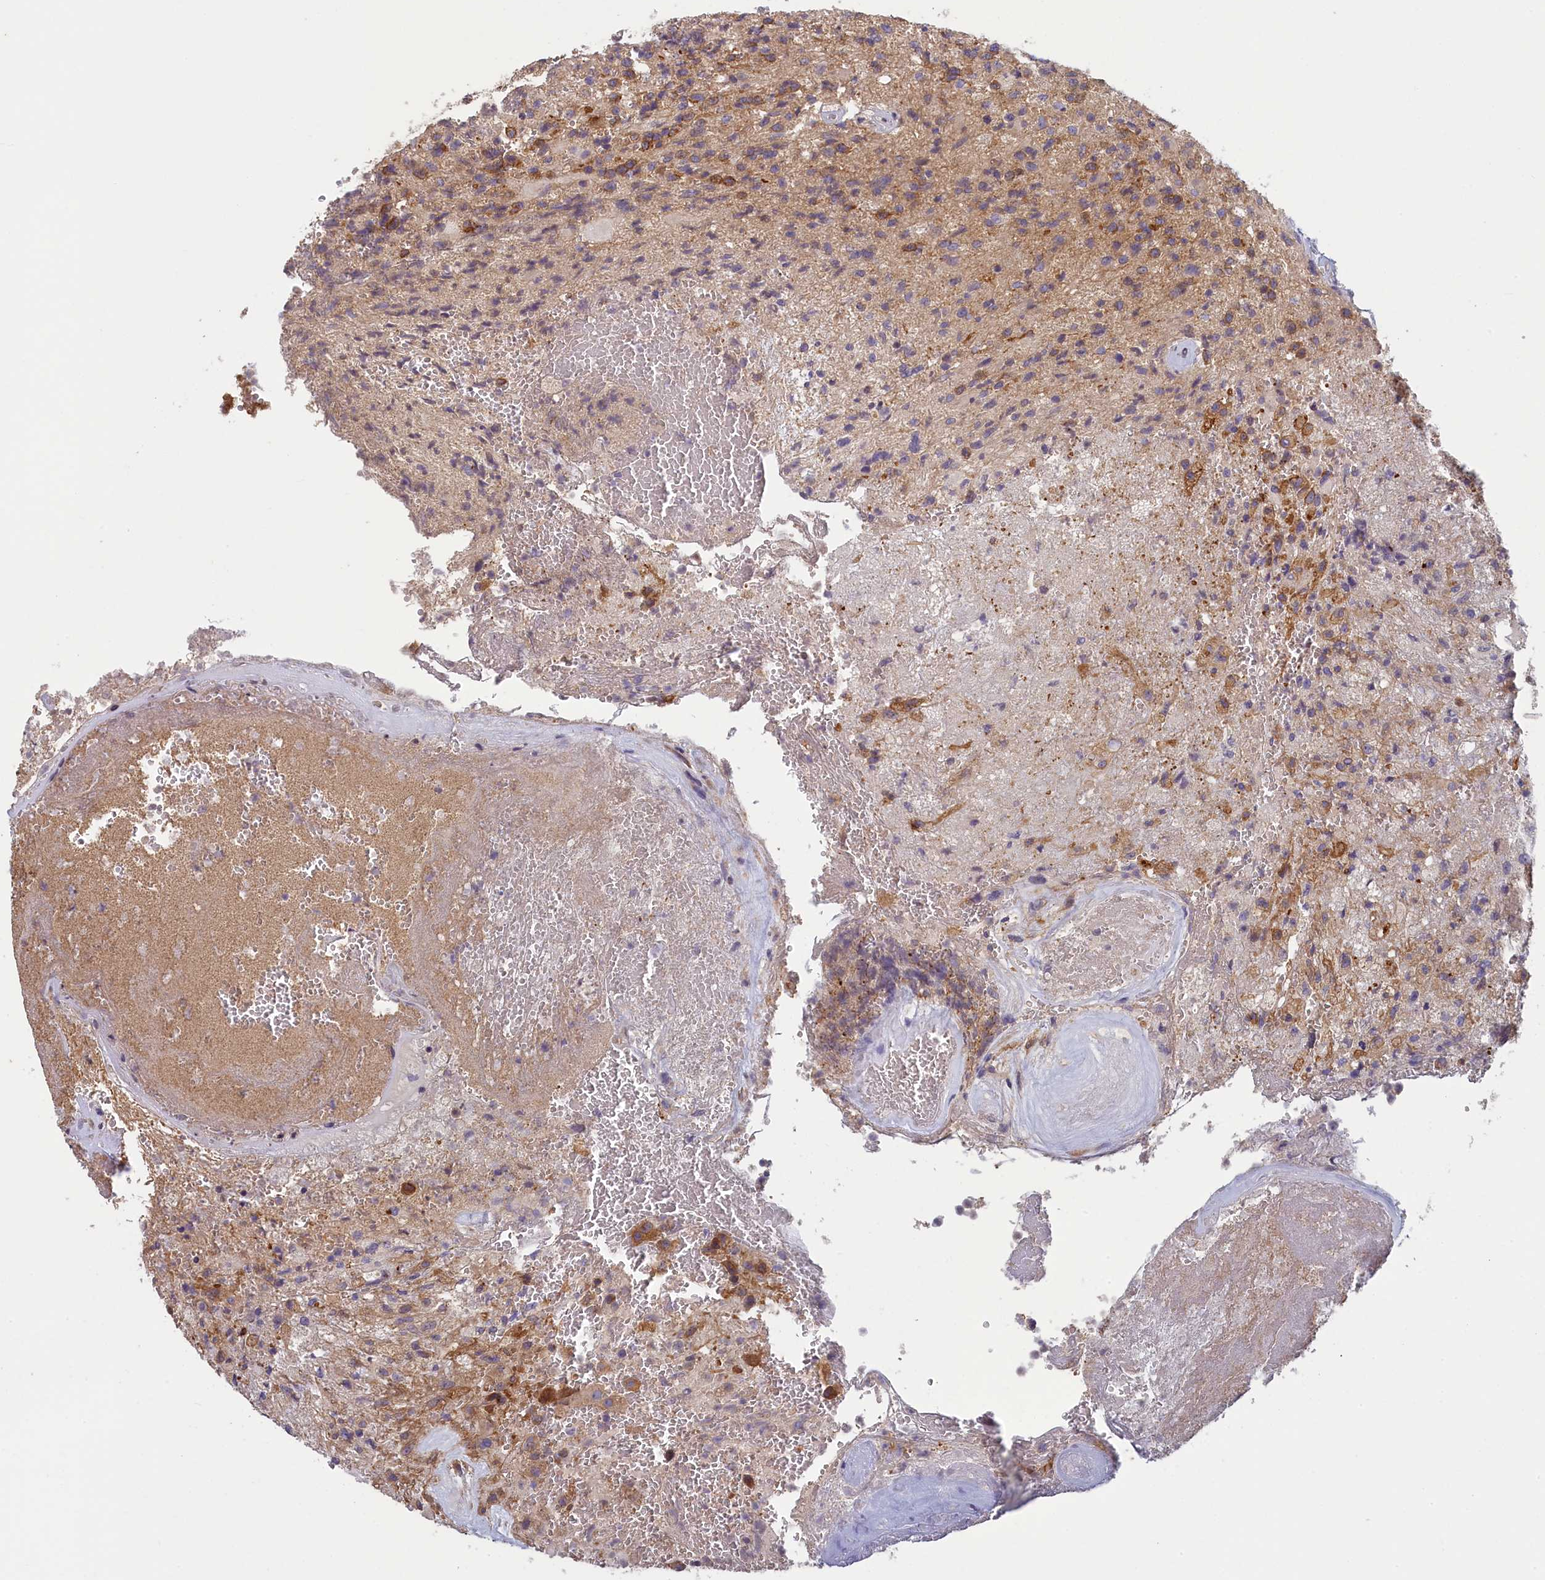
{"staining": {"intensity": "weak", "quantity": "<25%", "location": "cytoplasmic/membranous"}, "tissue": "glioma", "cell_type": "Tumor cells", "image_type": "cancer", "snomed": [{"axis": "morphology", "description": "Glioma, malignant, High grade"}, {"axis": "topography", "description": "Brain"}], "caption": "The IHC micrograph has no significant positivity in tumor cells of malignant high-grade glioma tissue. (DAB immunohistochemistry visualized using brightfield microscopy, high magnification).", "gene": "NUDT6", "patient": {"sex": "male", "age": 56}}